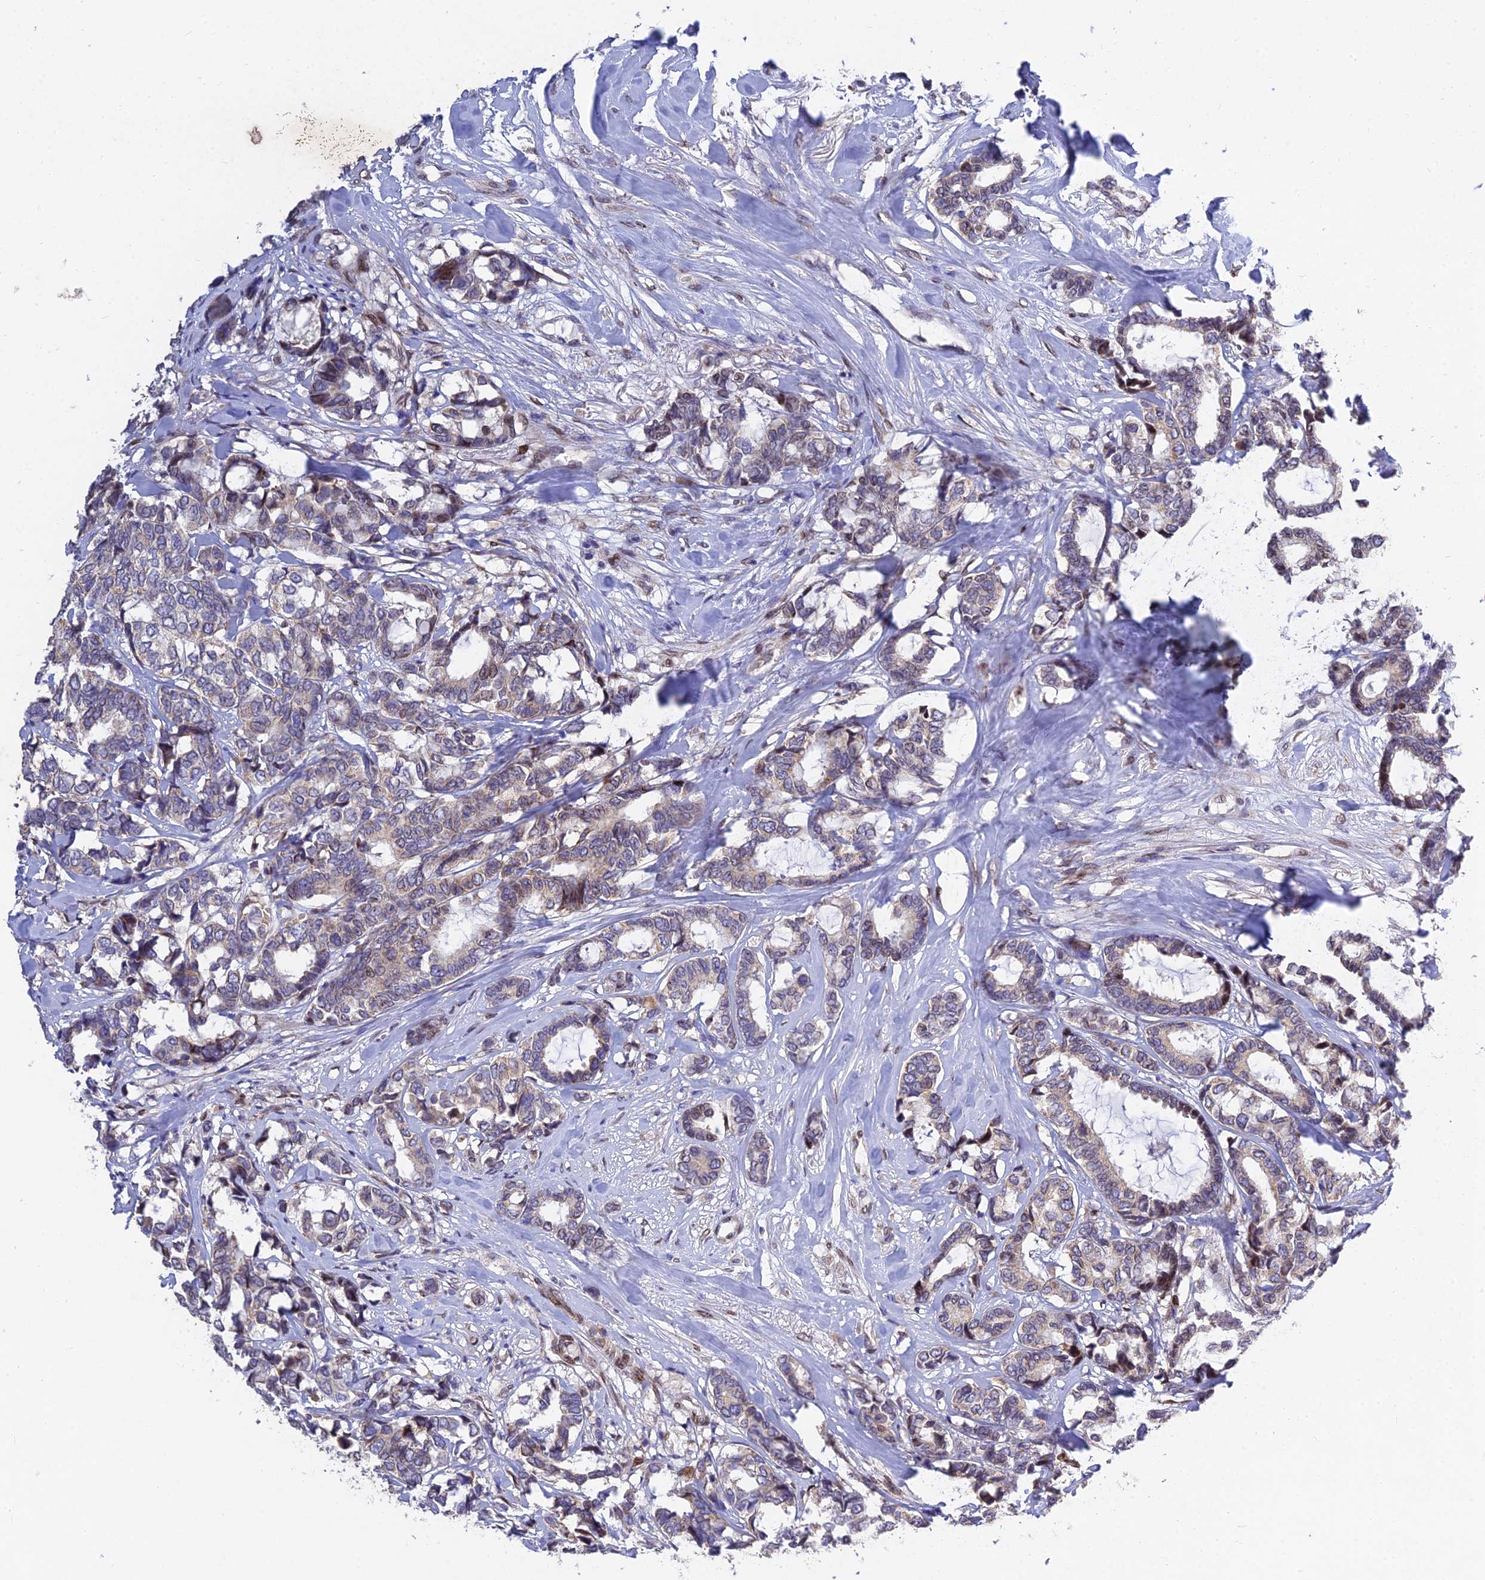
{"staining": {"intensity": "weak", "quantity": "<25%", "location": "cytoplasmic/membranous"}, "tissue": "breast cancer", "cell_type": "Tumor cells", "image_type": "cancer", "snomed": [{"axis": "morphology", "description": "Duct carcinoma"}, {"axis": "topography", "description": "Breast"}], "caption": "Infiltrating ductal carcinoma (breast) was stained to show a protein in brown. There is no significant positivity in tumor cells. (Stains: DAB immunohistochemistry (IHC) with hematoxylin counter stain, Microscopy: brightfield microscopy at high magnification).", "gene": "MGAT2", "patient": {"sex": "female", "age": 87}}